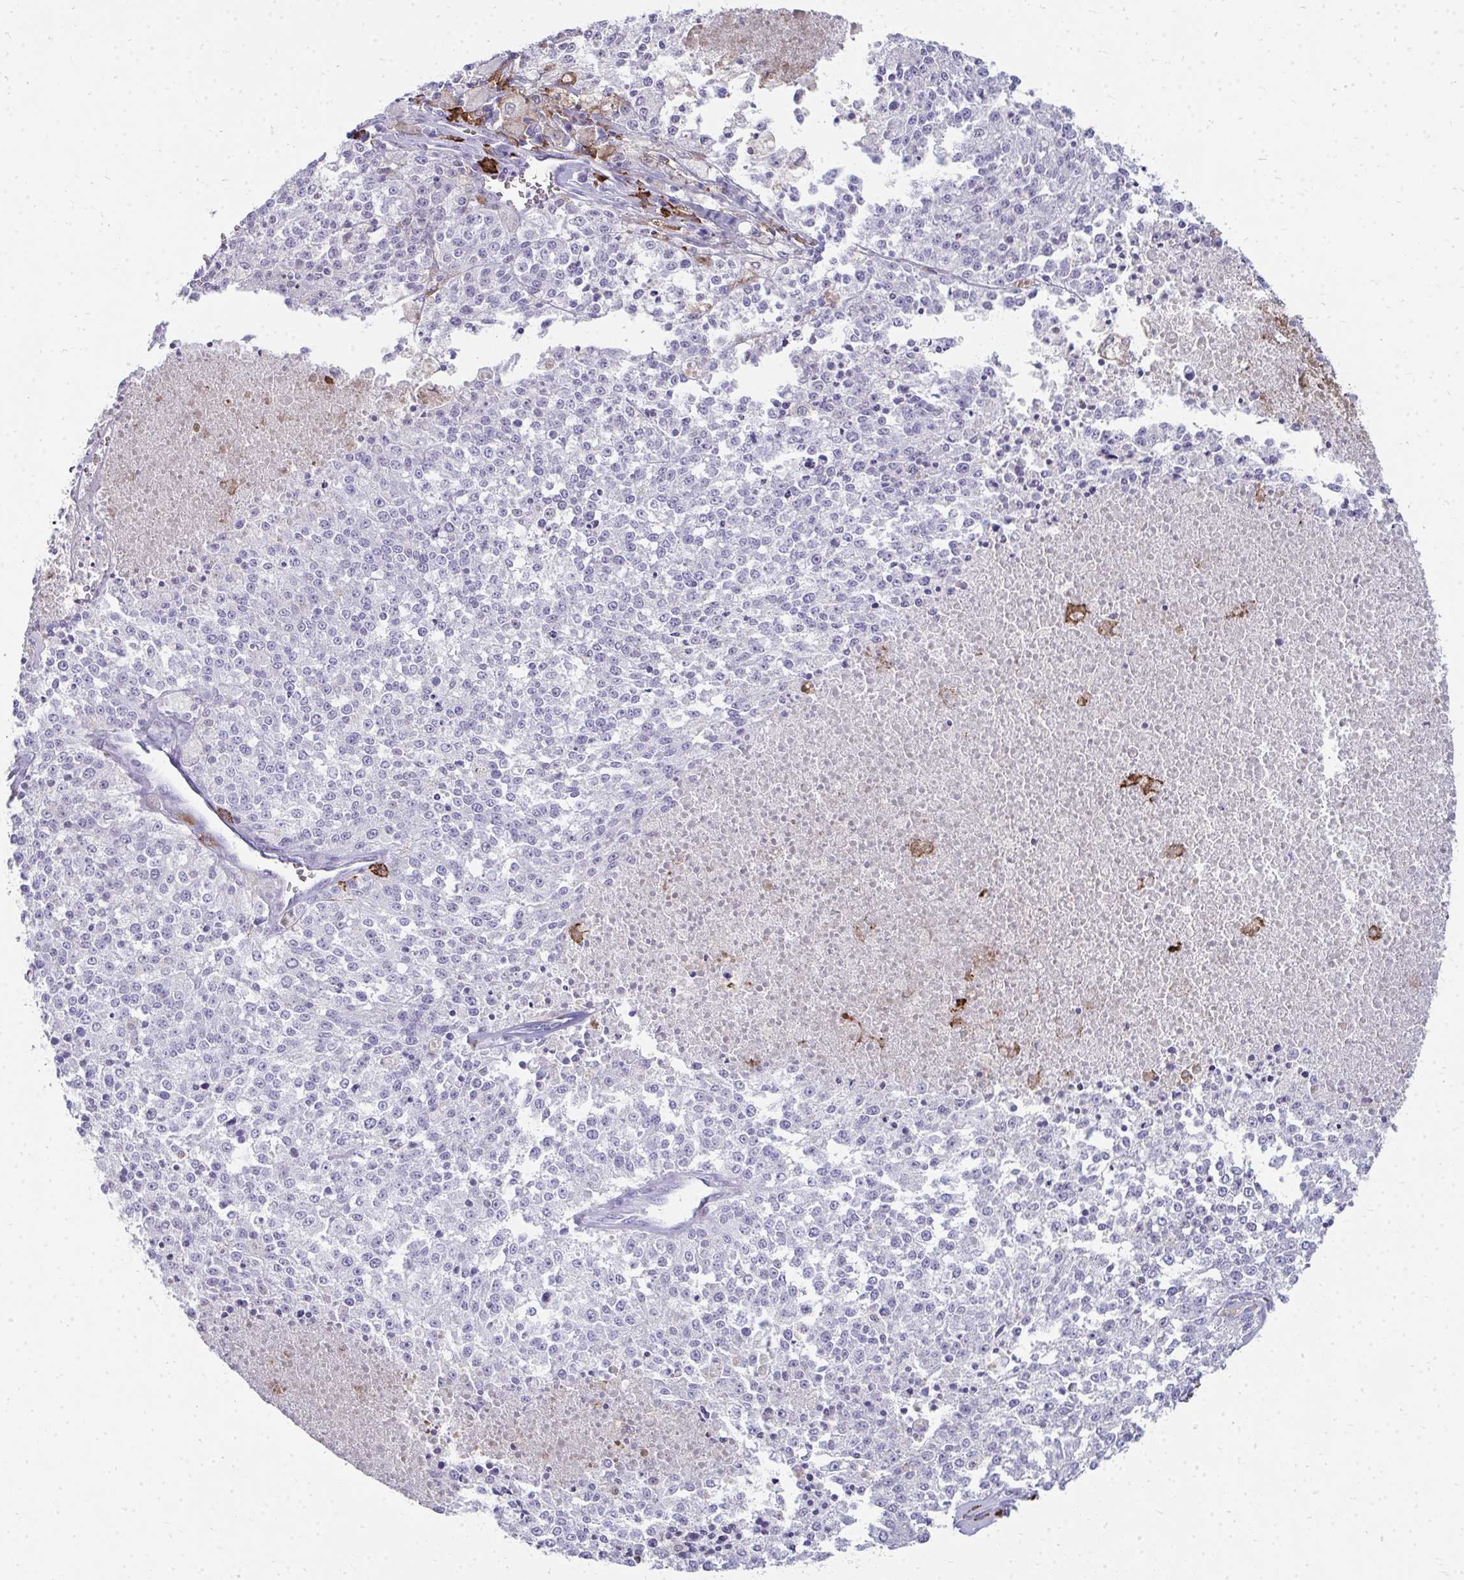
{"staining": {"intensity": "negative", "quantity": "none", "location": "none"}, "tissue": "melanoma", "cell_type": "Tumor cells", "image_type": "cancer", "snomed": [{"axis": "morphology", "description": "Malignant melanoma, NOS"}, {"axis": "topography", "description": "Skin"}], "caption": "A photomicrograph of melanoma stained for a protein demonstrates no brown staining in tumor cells. (Brightfield microscopy of DAB immunohistochemistry at high magnification).", "gene": "CD163", "patient": {"sex": "female", "age": 64}}